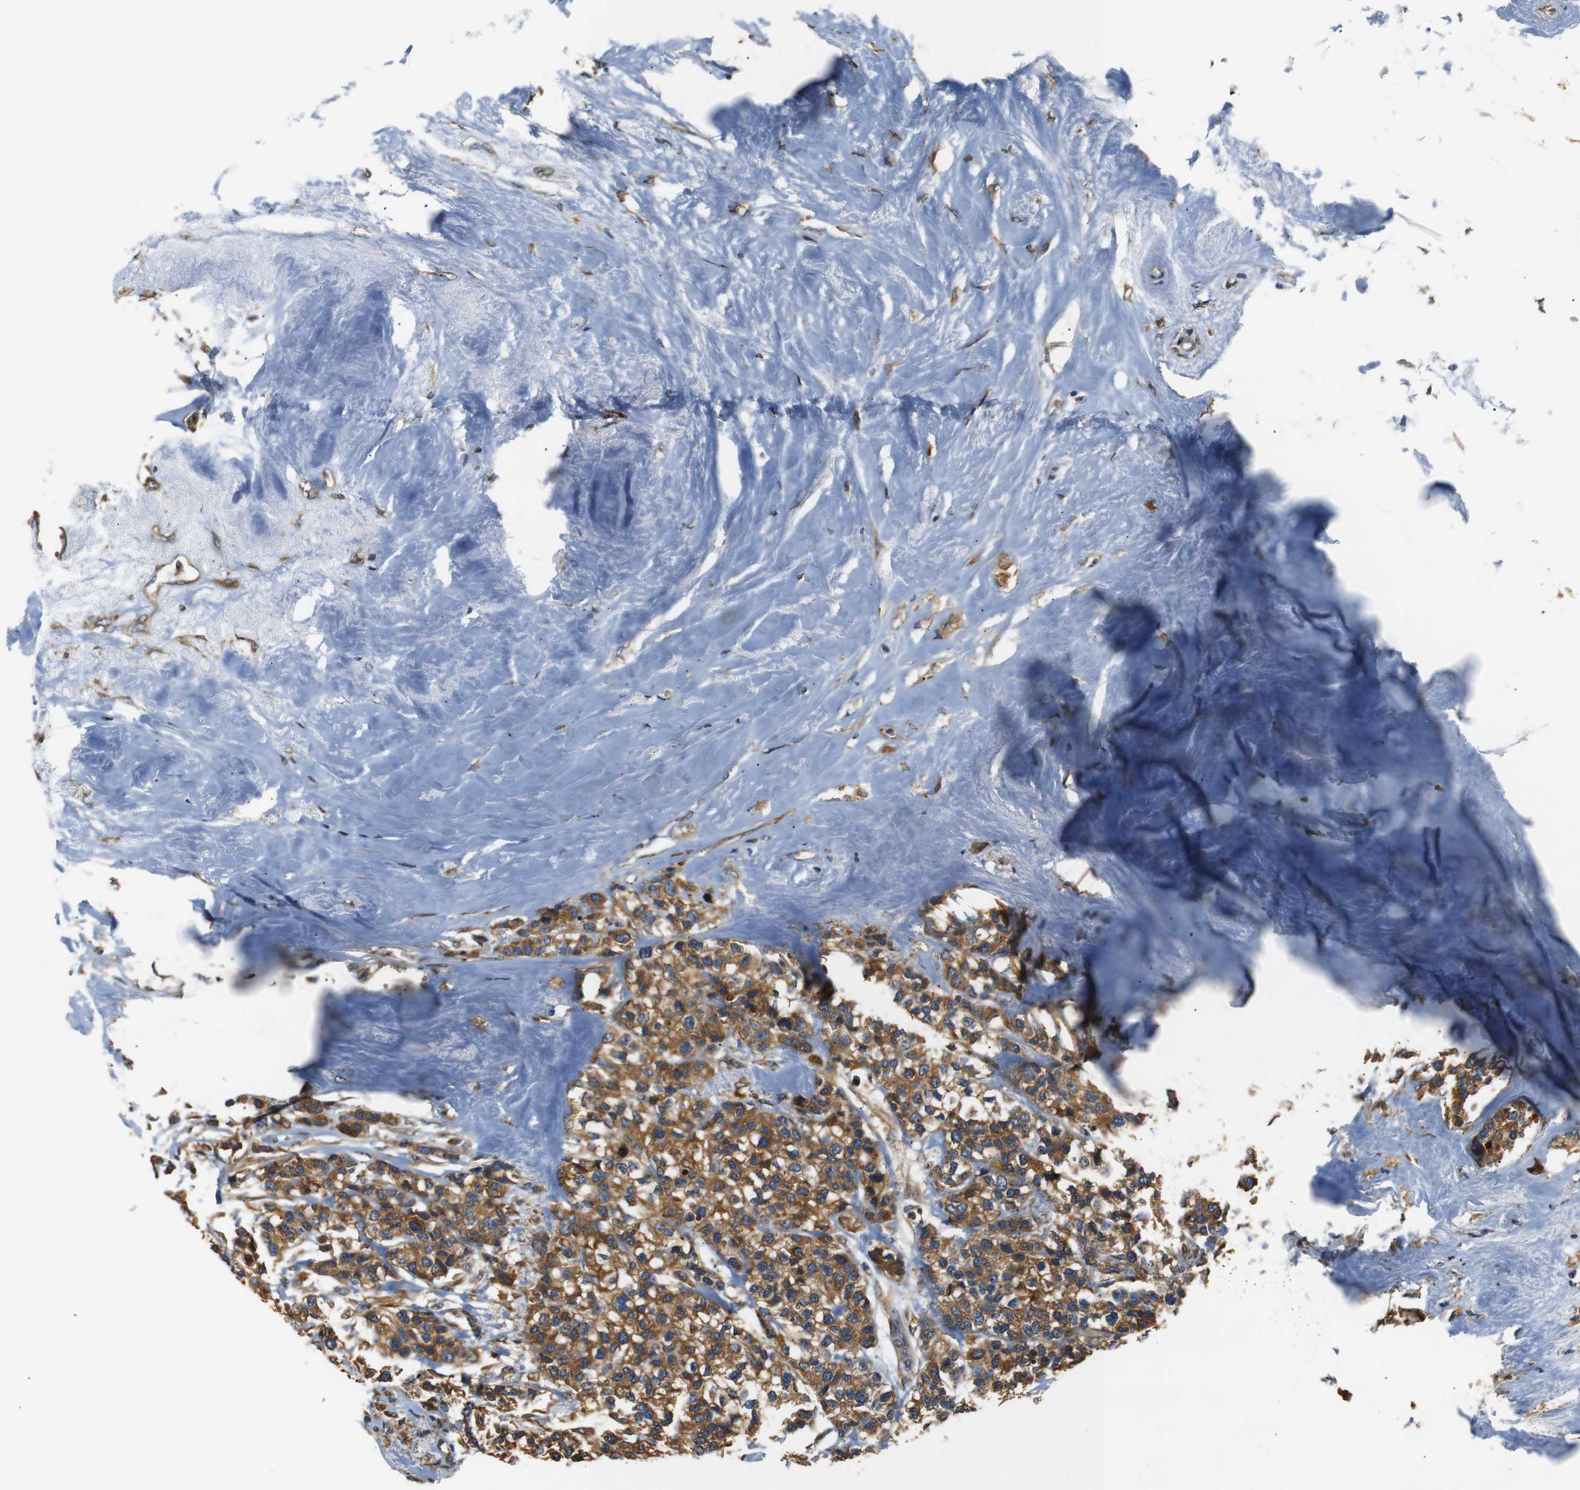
{"staining": {"intensity": "strong", "quantity": ">75%", "location": "cytoplasmic/membranous"}, "tissue": "breast cancer", "cell_type": "Tumor cells", "image_type": "cancer", "snomed": [{"axis": "morphology", "description": "Duct carcinoma"}, {"axis": "topography", "description": "Breast"}], "caption": "Intraductal carcinoma (breast) was stained to show a protein in brown. There is high levels of strong cytoplasmic/membranous expression in approximately >75% of tumor cells.", "gene": "TMED2", "patient": {"sex": "female", "age": 51}}